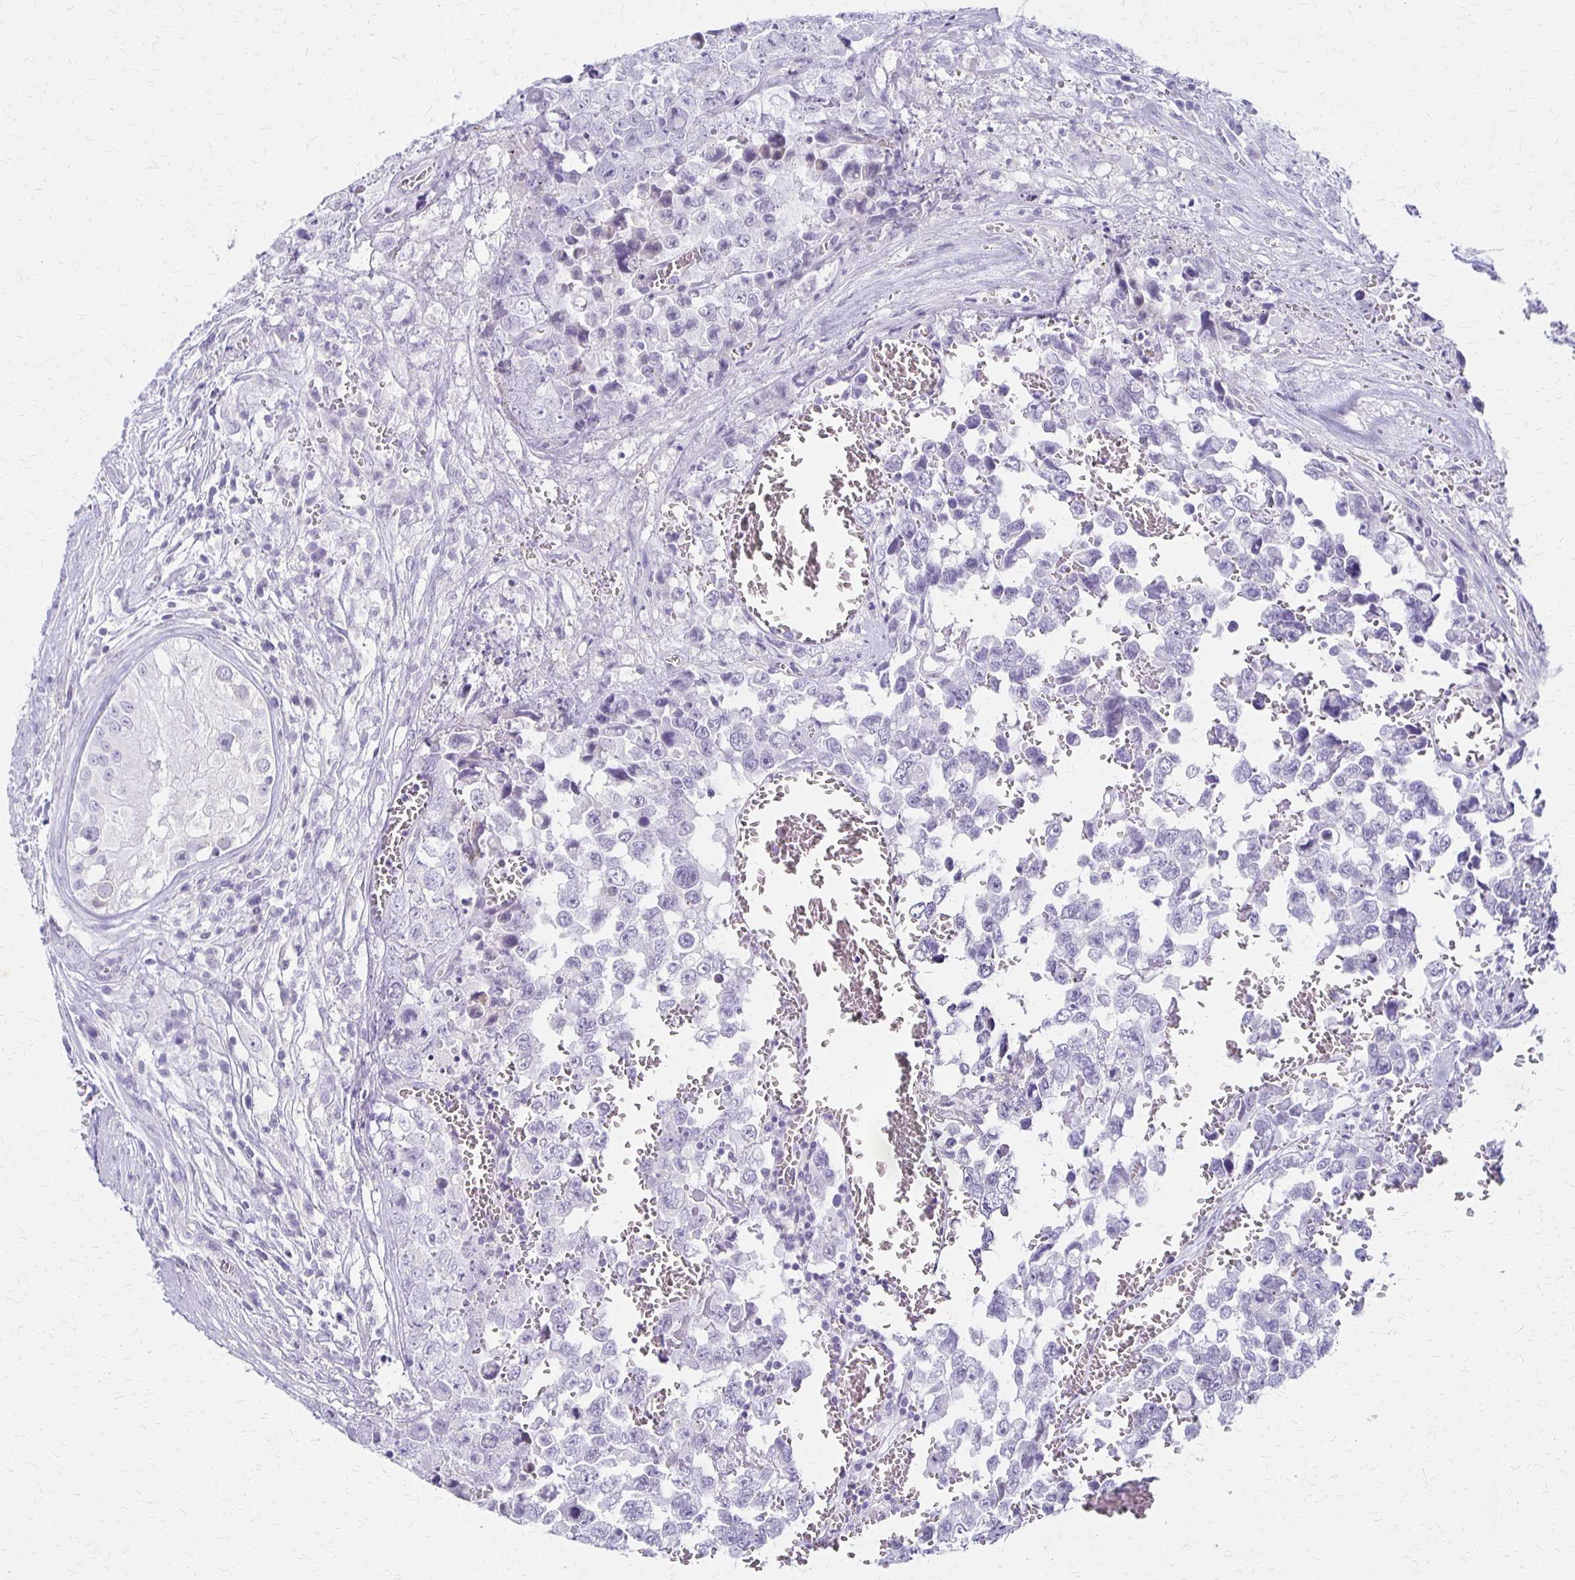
{"staining": {"intensity": "negative", "quantity": "none", "location": "none"}, "tissue": "testis cancer", "cell_type": "Tumor cells", "image_type": "cancer", "snomed": [{"axis": "morphology", "description": "Carcinoma, Embryonal, NOS"}, {"axis": "topography", "description": "Testis"}], "caption": "IHC of testis embryonal carcinoma reveals no staining in tumor cells.", "gene": "IVL", "patient": {"sex": "male", "age": 18}}